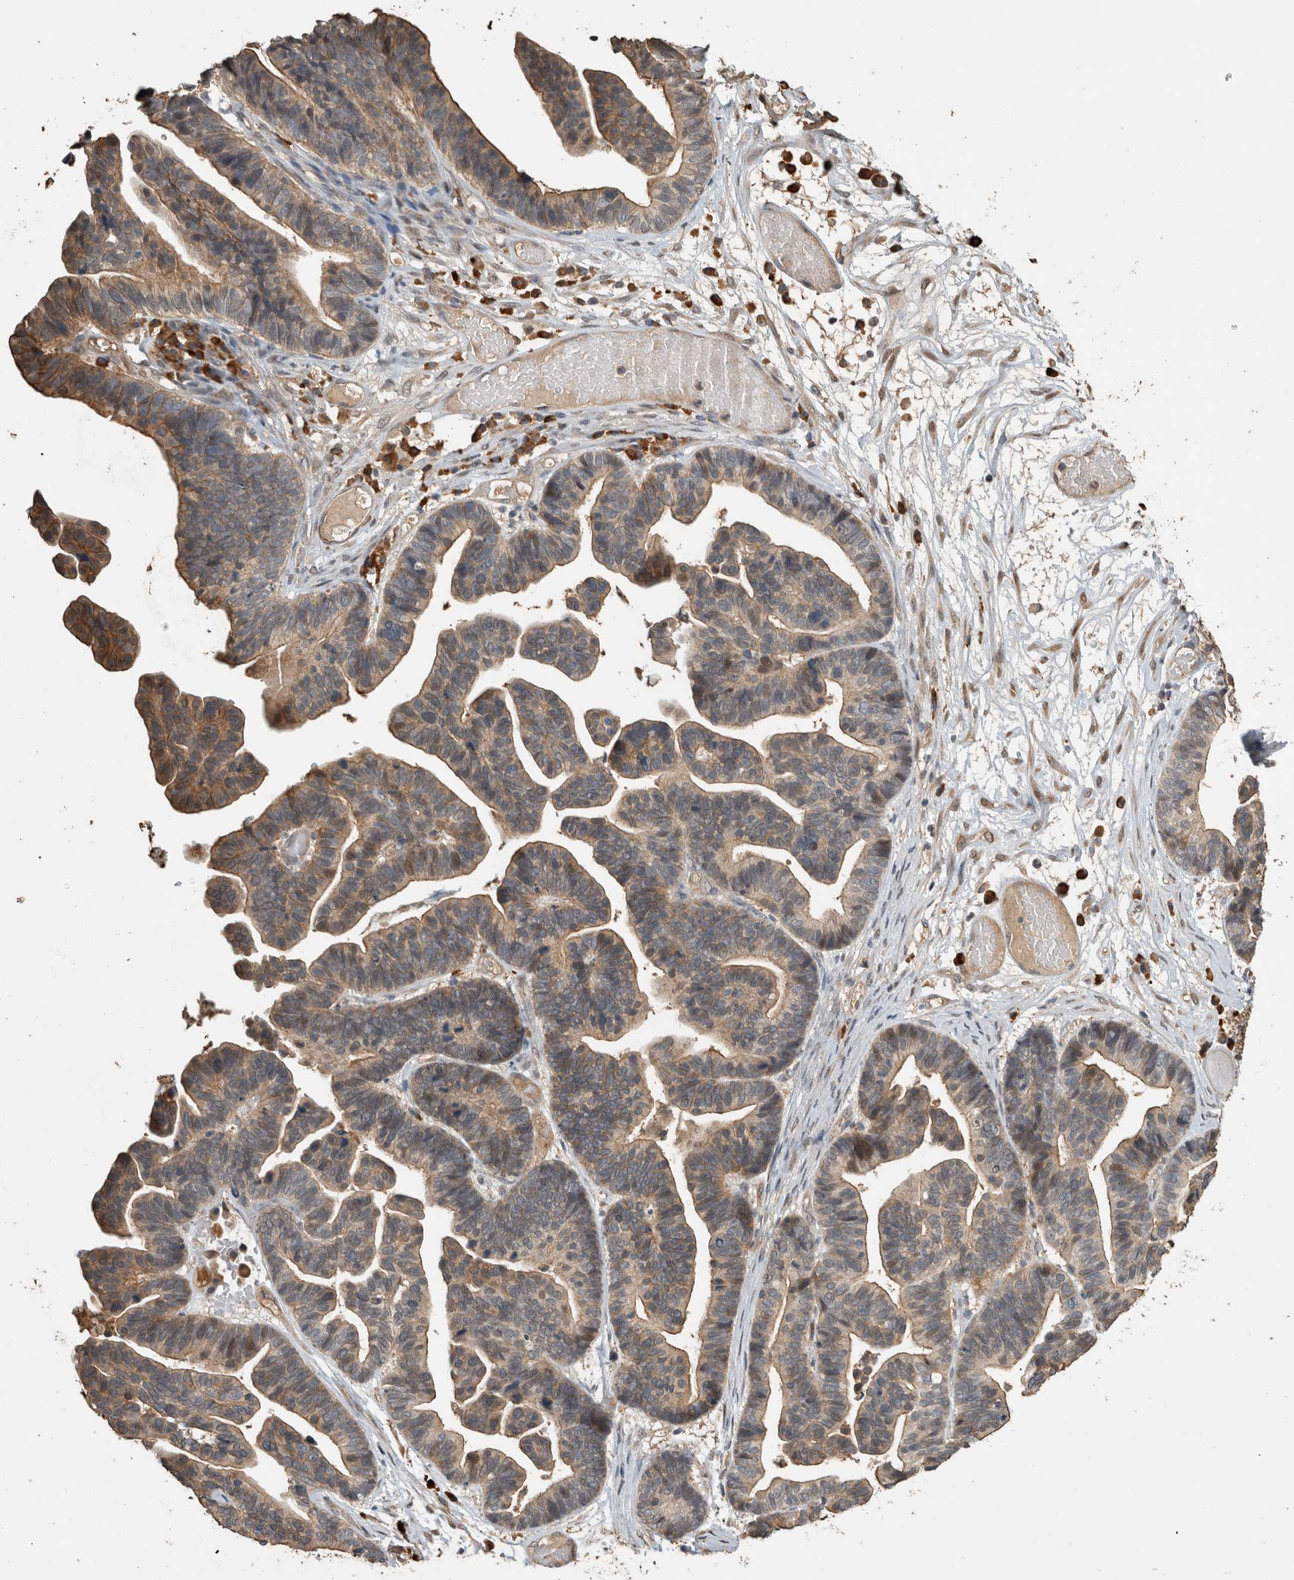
{"staining": {"intensity": "weak", "quantity": ">75%", "location": "cytoplasmic/membranous"}, "tissue": "ovarian cancer", "cell_type": "Tumor cells", "image_type": "cancer", "snomed": [{"axis": "morphology", "description": "Cystadenocarcinoma, serous, NOS"}, {"axis": "topography", "description": "Ovary"}], "caption": "A low amount of weak cytoplasmic/membranous expression is identified in about >75% of tumor cells in ovarian serous cystadenocarcinoma tissue.", "gene": "RHPN1", "patient": {"sex": "female", "age": 56}}